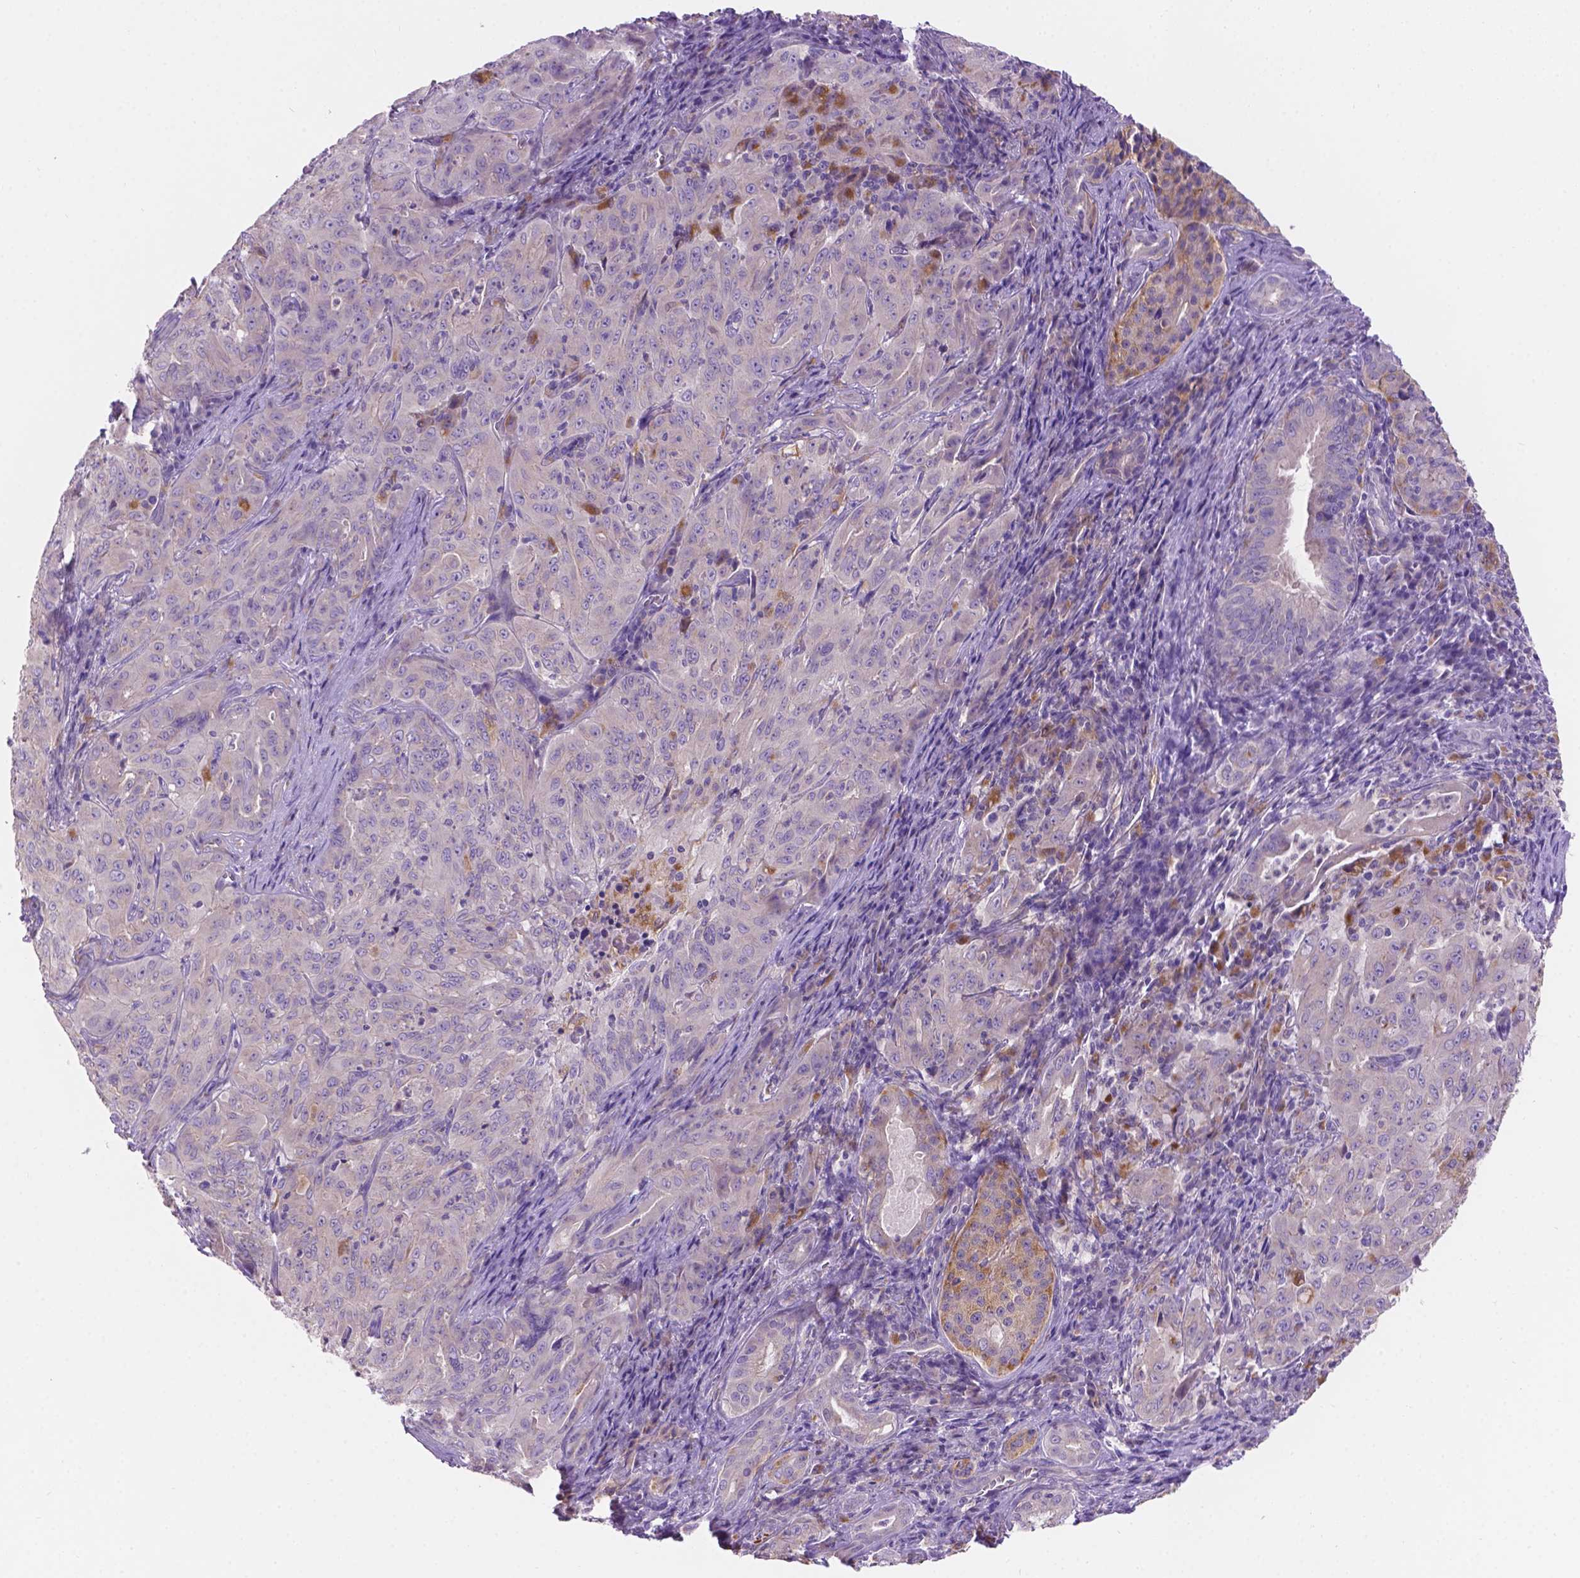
{"staining": {"intensity": "negative", "quantity": "none", "location": "none"}, "tissue": "pancreatic cancer", "cell_type": "Tumor cells", "image_type": "cancer", "snomed": [{"axis": "morphology", "description": "Adenocarcinoma, NOS"}, {"axis": "topography", "description": "Pancreas"}], "caption": "There is no significant expression in tumor cells of adenocarcinoma (pancreatic).", "gene": "CDH7", "patient": {"sex": "male", "age": 63}}